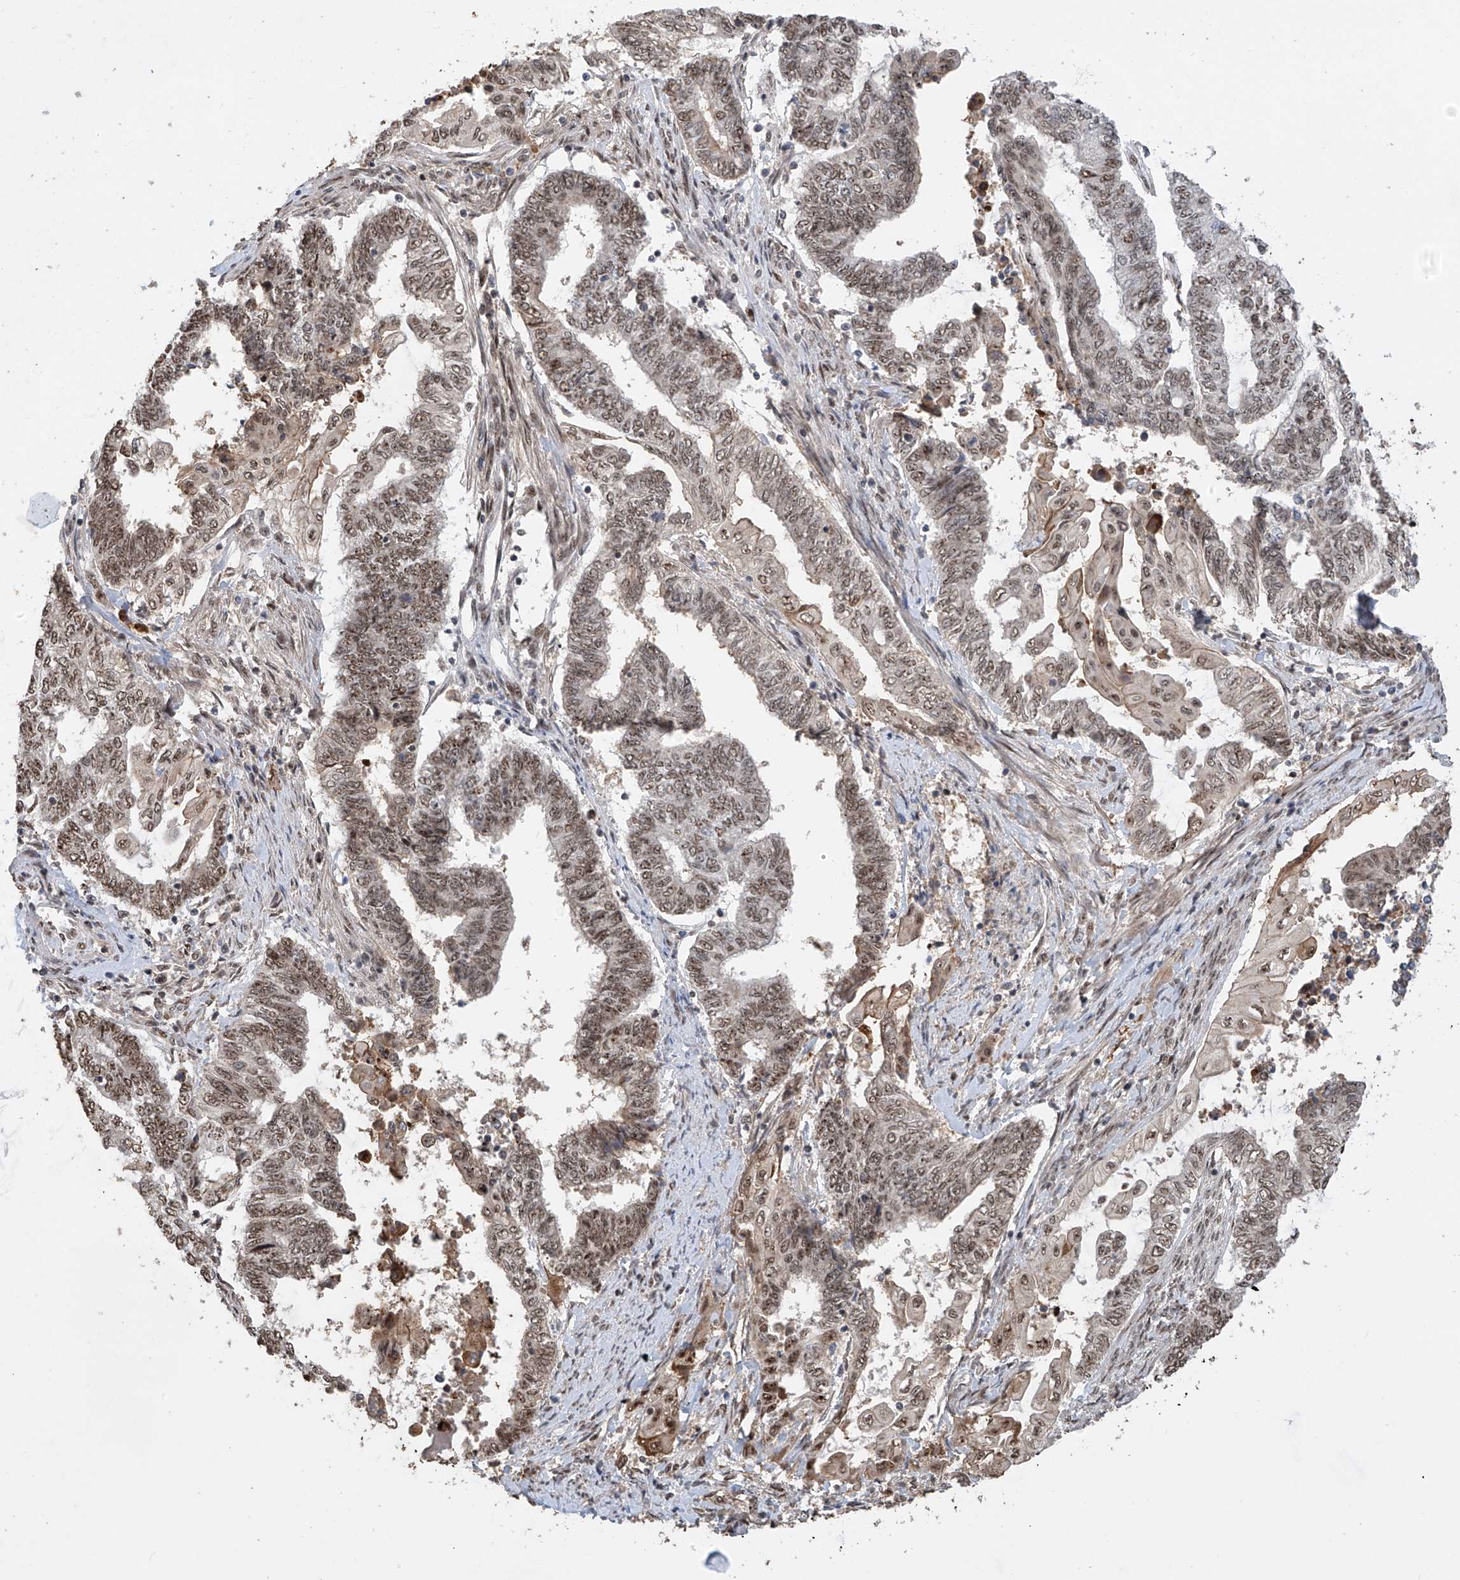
{"staining": {"intensity": "moderate", "quantity": ">75%", "location": "nuclear"}, "tissue": "endometrial cancer", "cell_type": "Tumor cells", "image_type": "cancer", "snomed": [{"axis": "morphology", "description": "Adenocarcinoma, NOS"}, {"axis": "topography", "description": "Uterus"}, {"axis": "topography", "description": "Endometrium"}], "caption": "An image showing moderate nuclear staining in about >75% of tumor cells in adenocarcinoma (endometrial), as visualized by brown immunohistochemical staining.", "gene": "C1orf131", "patient": {"sex": "female", "age": 70}}